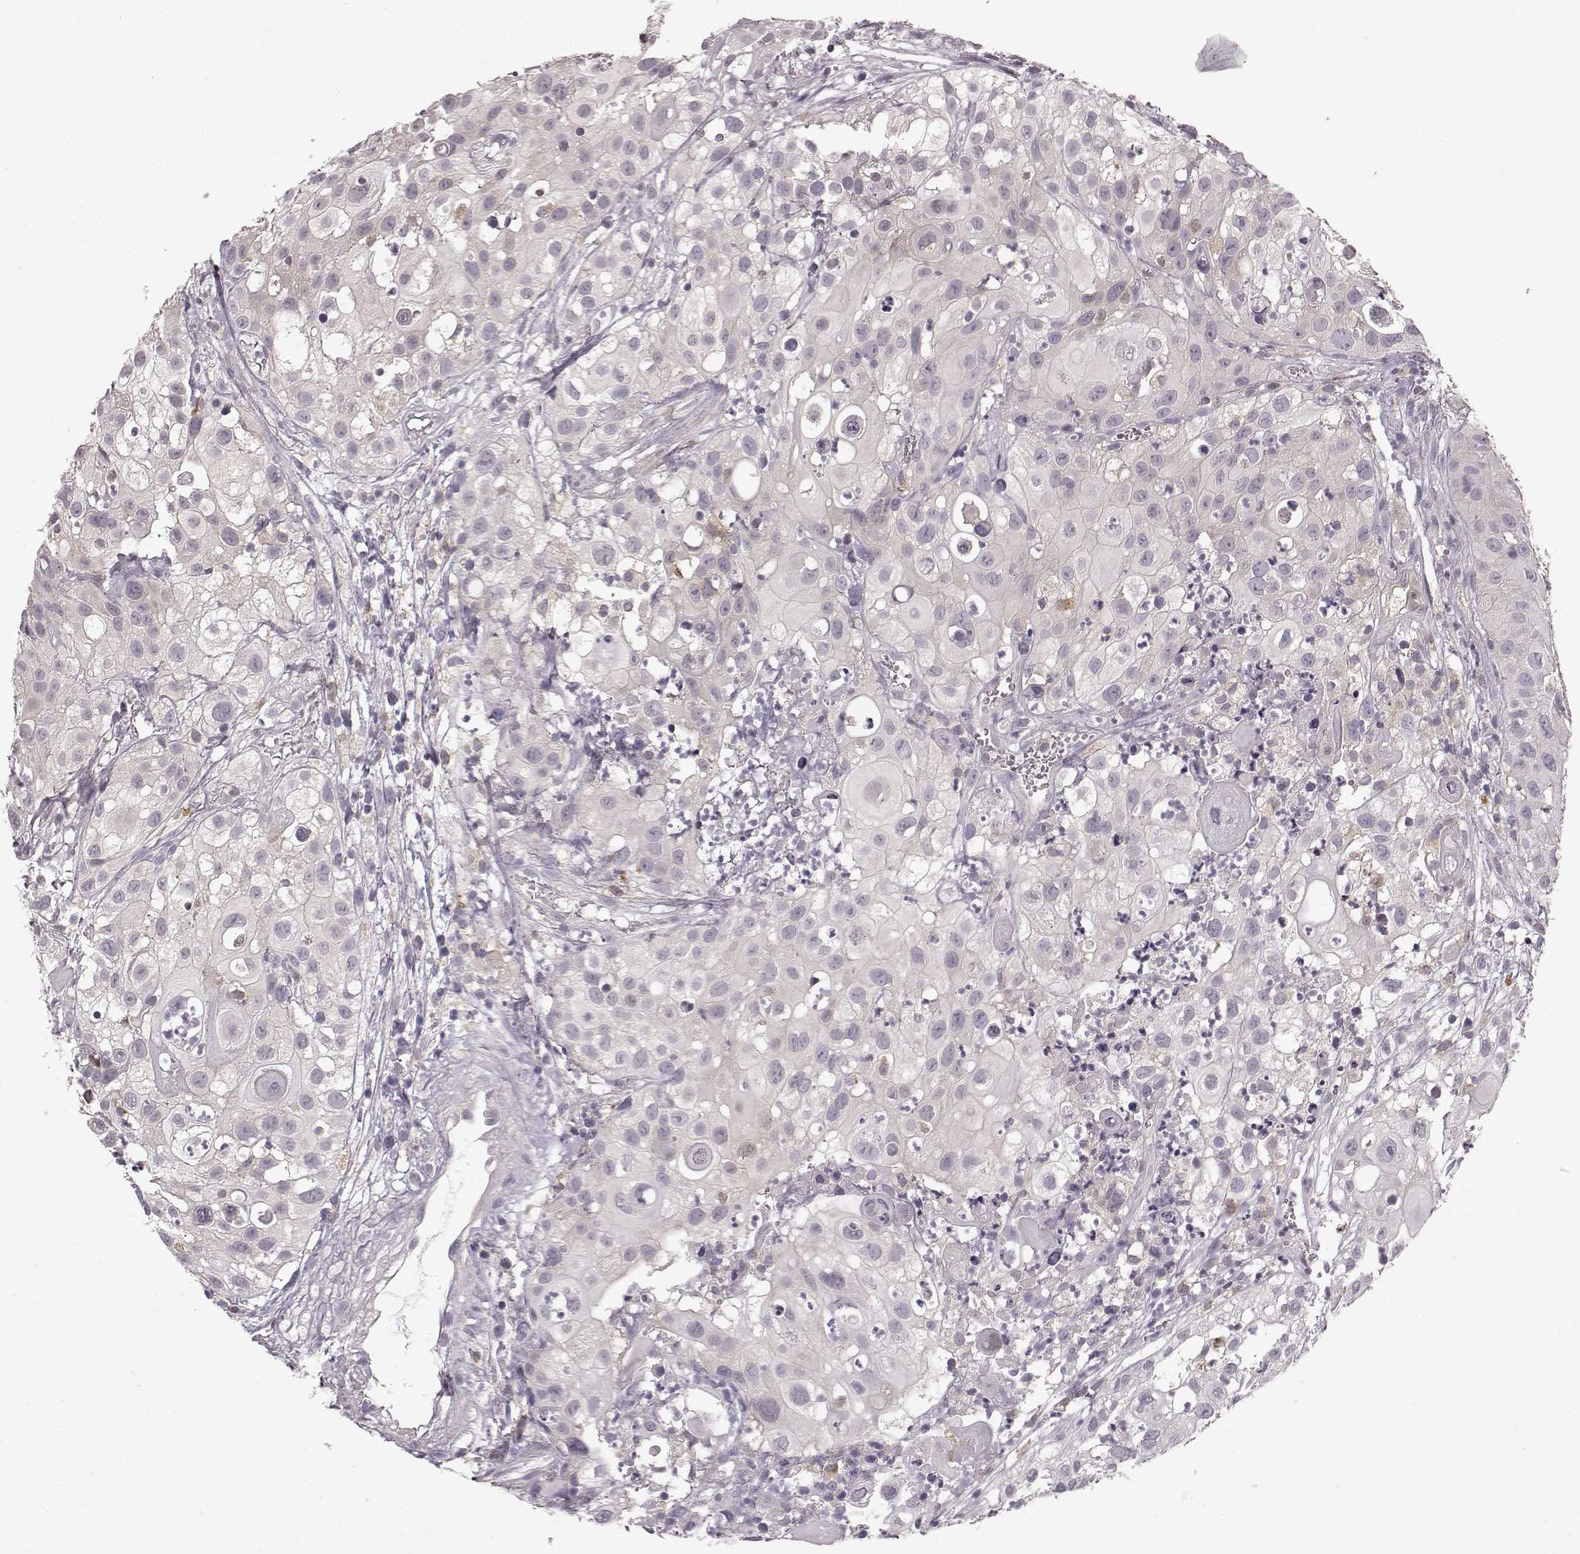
{"staining": {"intensity": "negative", "quantity": "none", "location": "none"}, "tissue": "urothelial cancer", "cell_type": "Tumor cells", "image_type": "cancer", "snomed": [{"axis": "morphology", "description": "Urothelial carcinoma, High grade"}, {"axis": "topography", "description": "Urinary bladder"}], "caption": "High magnification brightfield microscopy of urothelial cancer stained with DAB (3,3'-diaminobenzidine) (brown) and counterstained with hematoxylin (blue): tumor cells show no significant staining.", "gene": "SPAG17", "patient": {"sex": "female", "age": 79}}